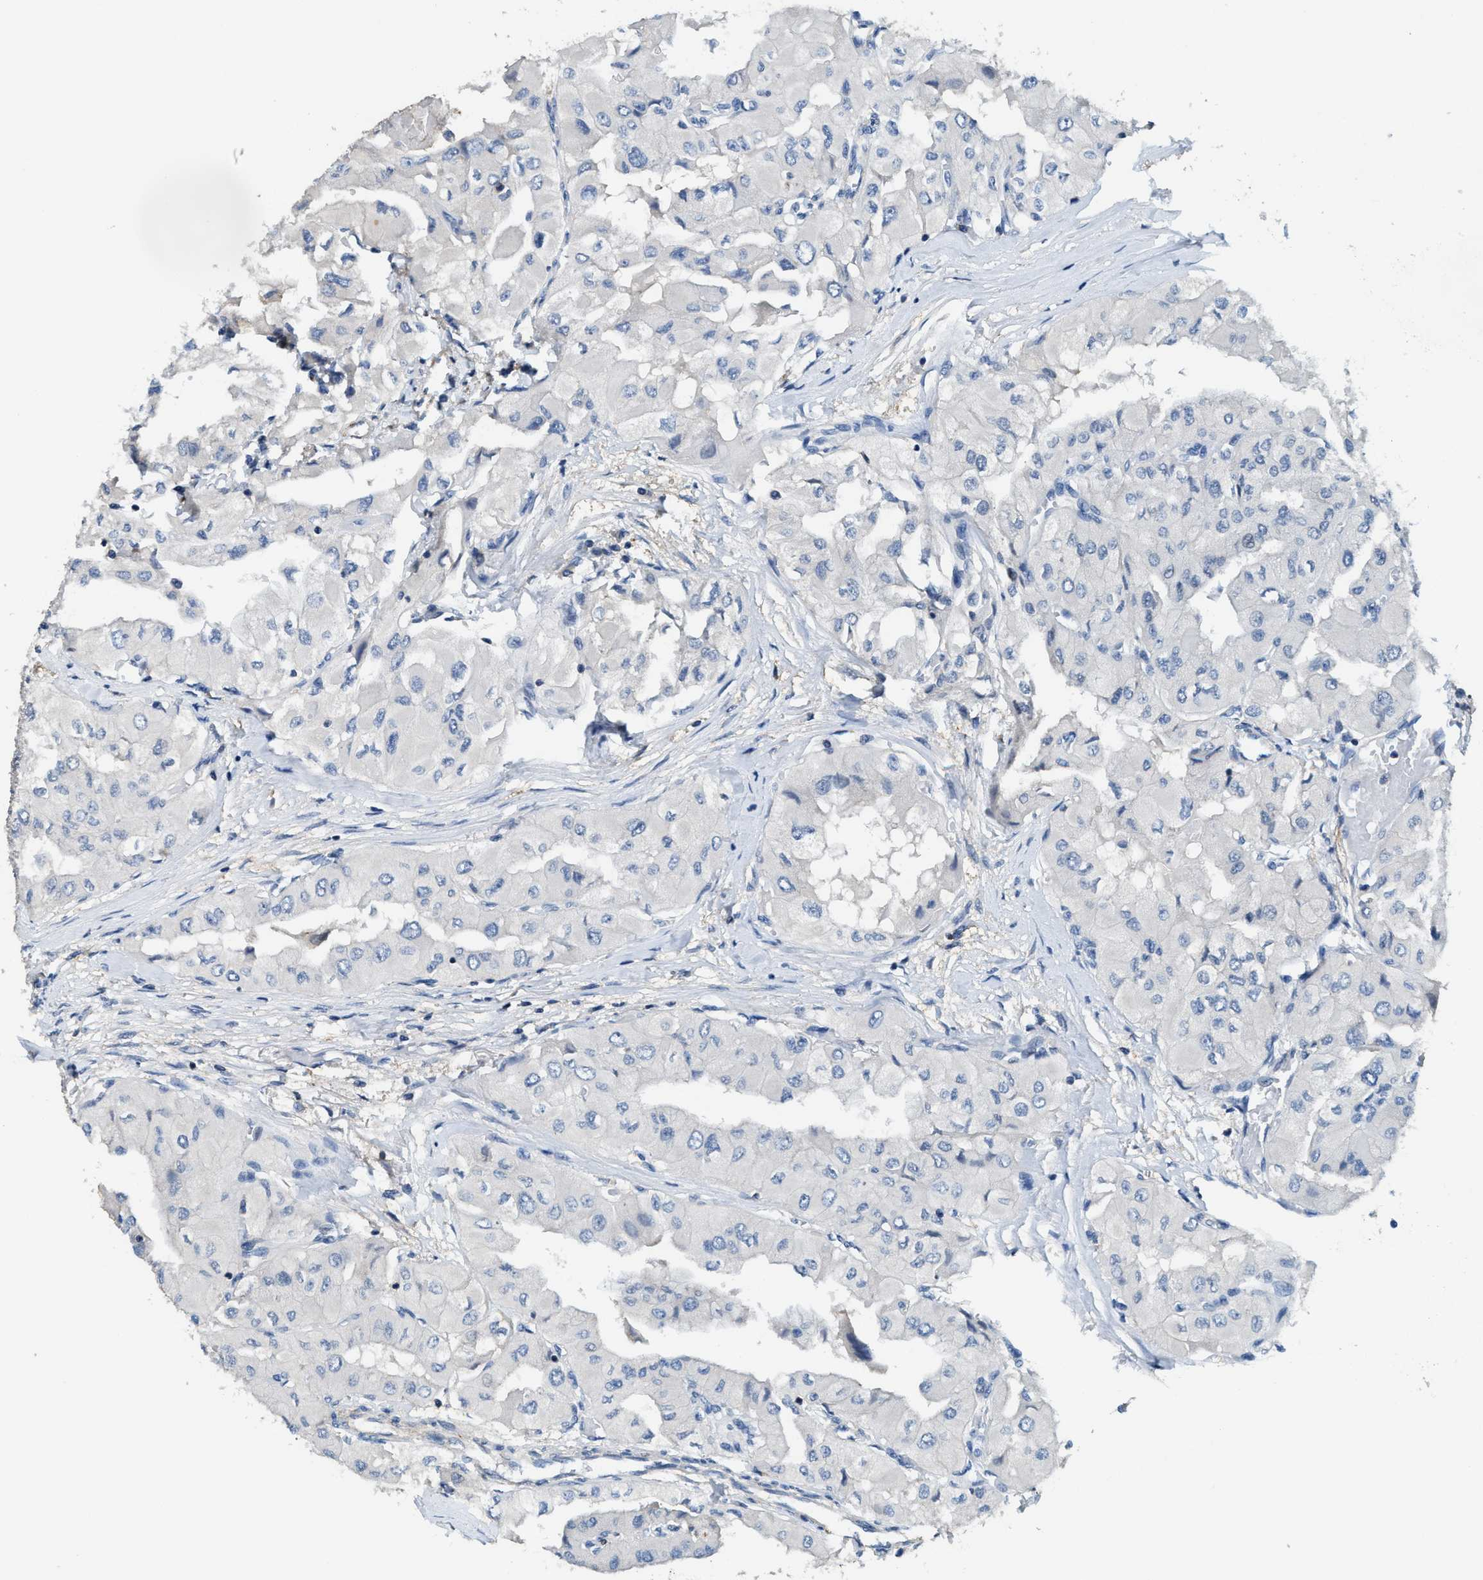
{"staining": {"intensity": "negative", "quantity": "none", "location": "none"}, "tissue": "thyroid cancer", "cell_type": "Tumor cells", "image_type": "cancer", "snomed": [{"axis": "morphology", "description": "Papillary adenocarcinoma, NOS"}, {"axis": "topography", "description": "Thyroid gland"}], "caption": "This micrograph is of thyroid papillary adenocarcinoma stained with immunohistochemistry to label a protein in brown with the nuclei are counter-stained blue. There is no positivity in tumor cells.", "gene": "MYO1G", "patient": {"sex": "female", "age": 59}}